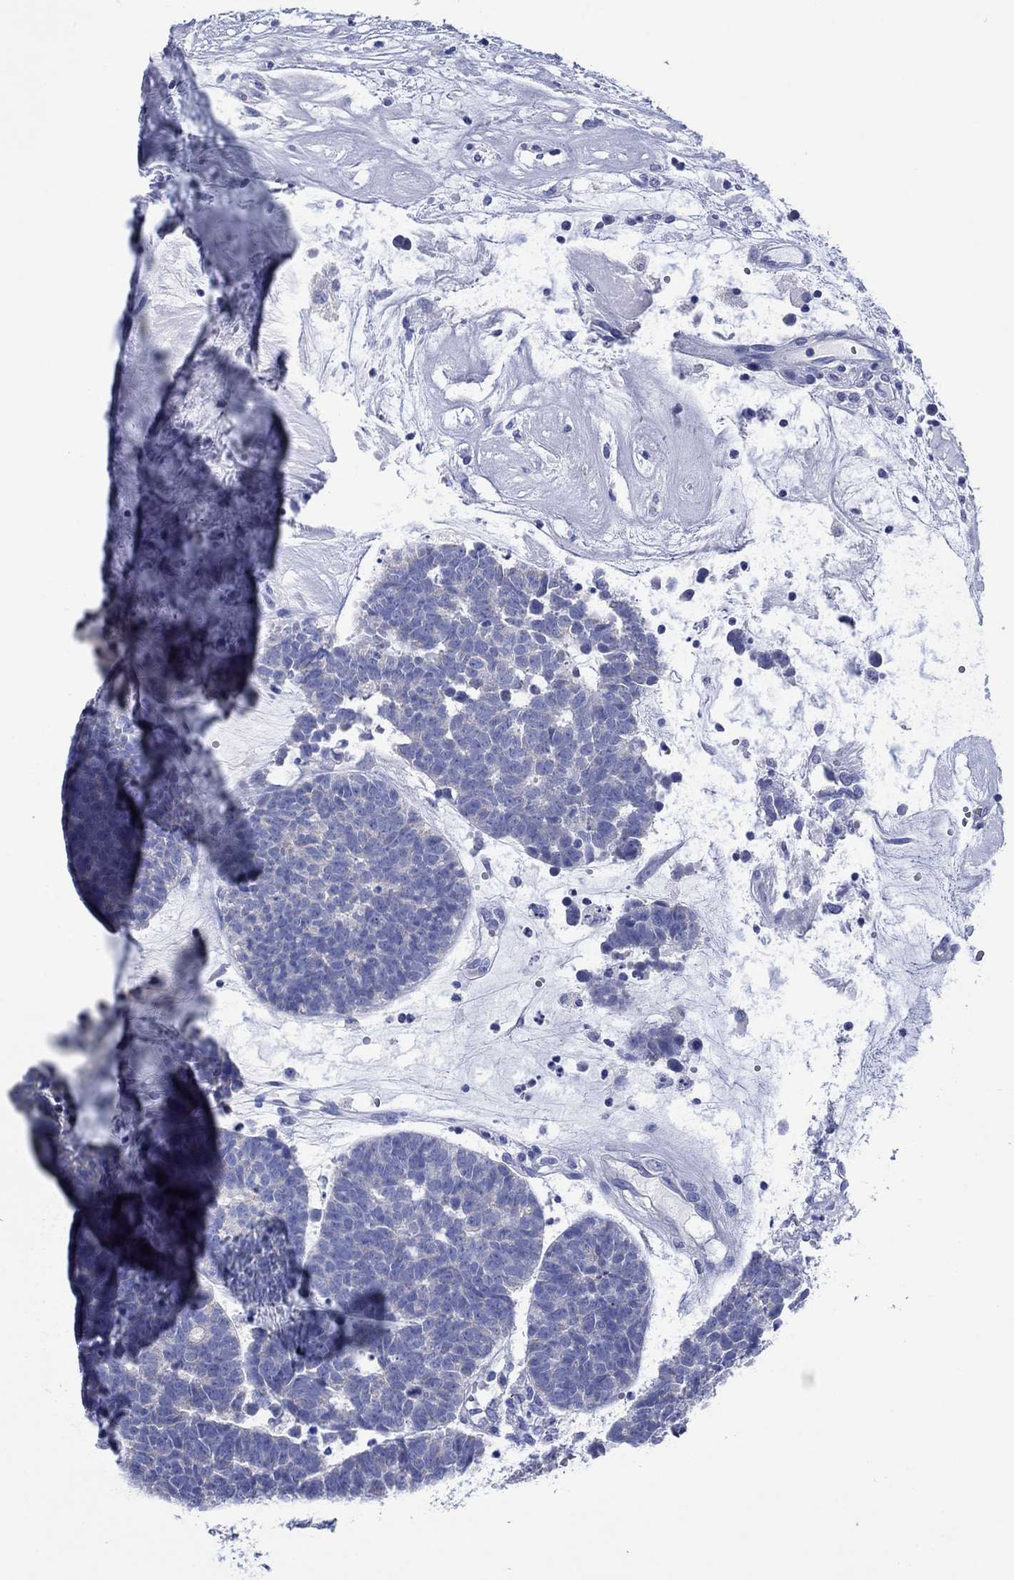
{"staining": {"intensity": "negative", "quantity": "none", "location": "none"}, "tissue": "head and neck cancer", "cell_type": "Tumor cells", "image_type": "cancer", "snomed": [{"axis": "morphology", "description": "Adenocarcinoma, NOS"}, {"axis": "topography", "description": "Head-Neck"}], "caption": "There is no significant positivity in tumor cells of head and neck cancer. (DAB immunohistochemistry with hematoxylin counter stain).", "gene": "HCRT", "patient": {"sex": "female", "age": 81}}